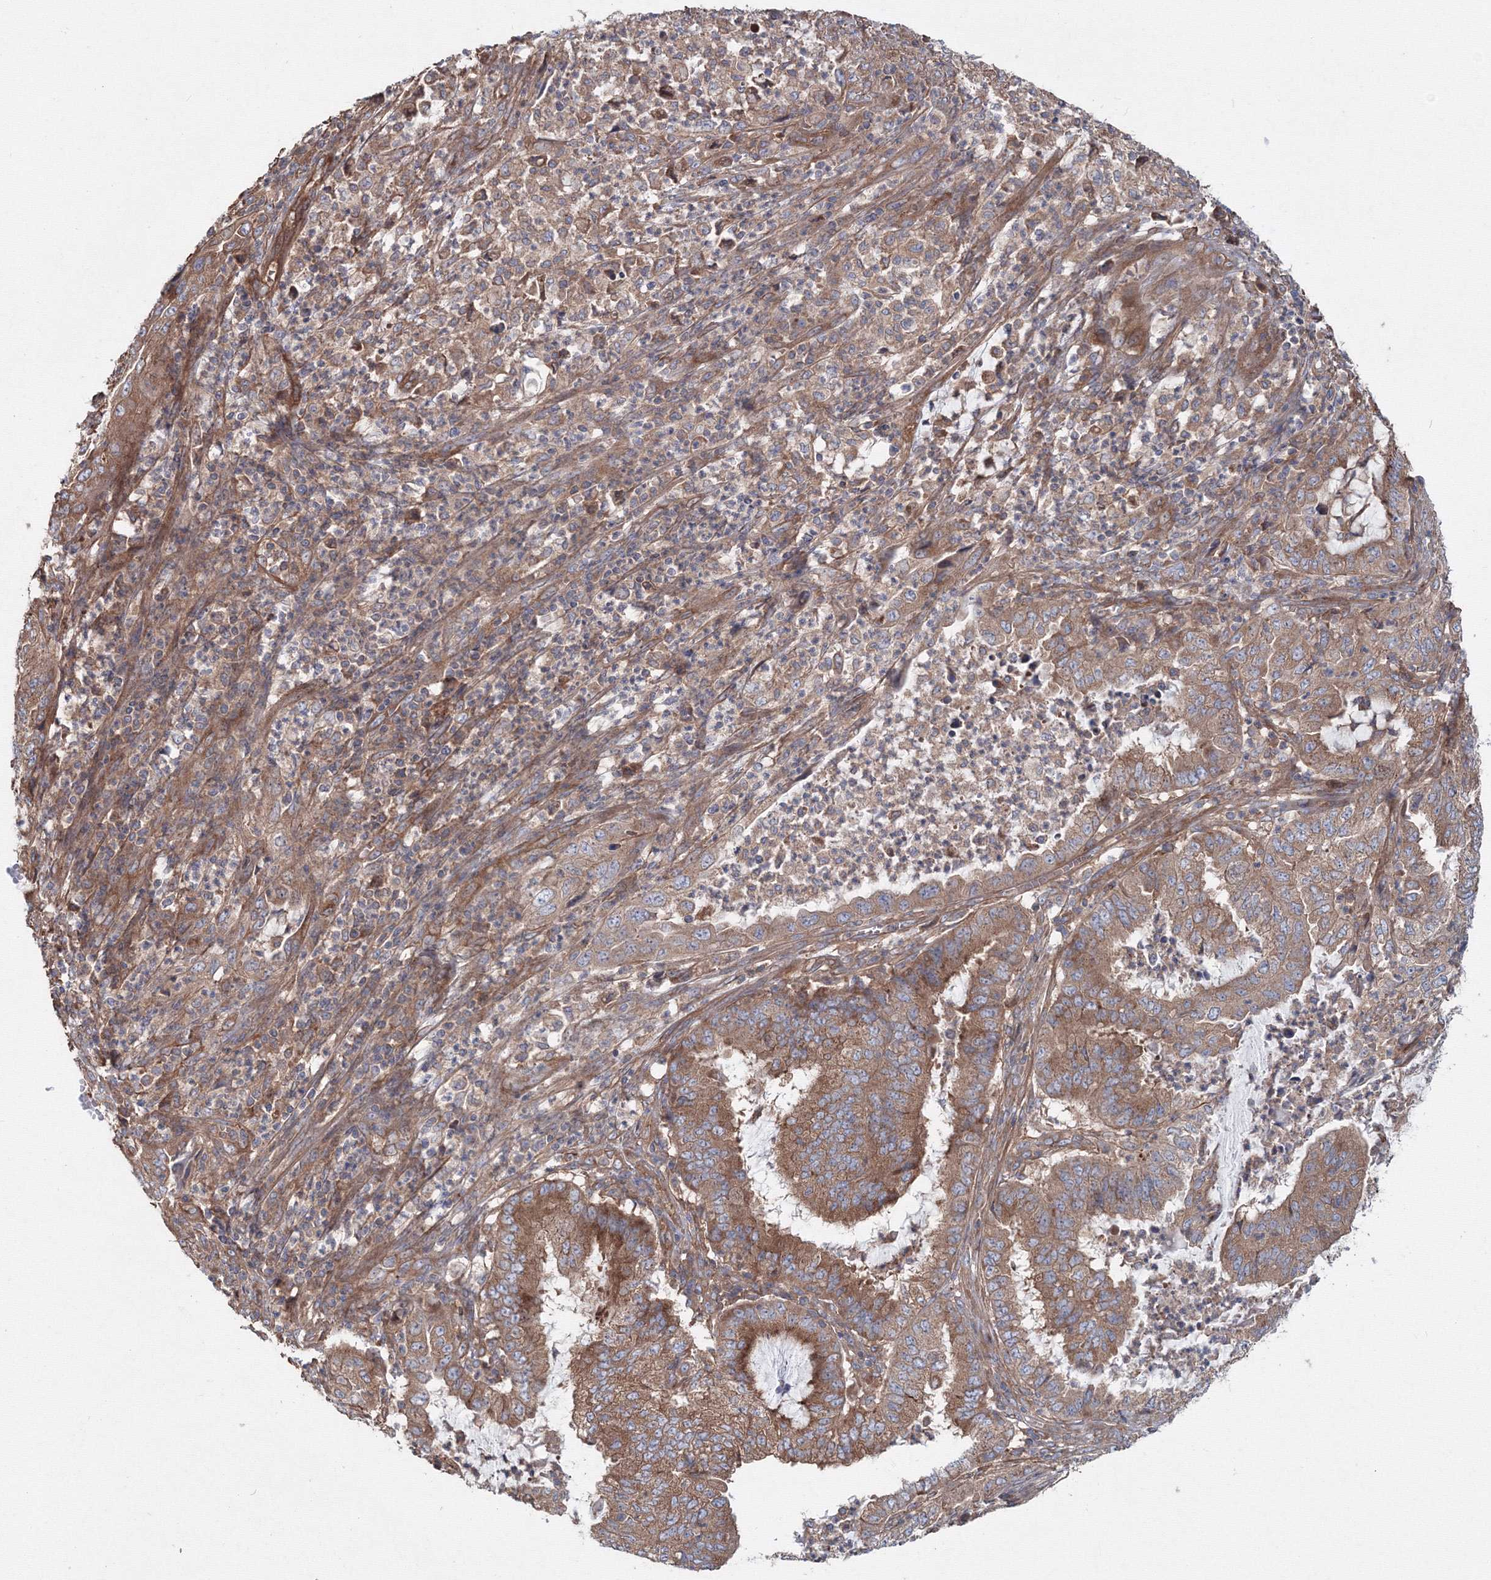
{"staining": {"intensity": "moderate", "quantity": ">75%", "location": "cytoplasmic/membranous"}, "tissue": "endometrial cancer", "cell_type": "Tumor cells", "image_type": "cancer", "snomed": [{"axis": "morphology", "description": "Adenocarcinoma, NOS"}, {"axis": "topography", "description": "Endometrium"}], "caption": "Human adenocarcinoma (endometrial) stained with a brown dye demonstrates moderate cytoplasmic/membranous positive staining in approximately >75% of tumor cells.", "gene": "EXOC1", "patient": {"sex": "female", "age": 51}}